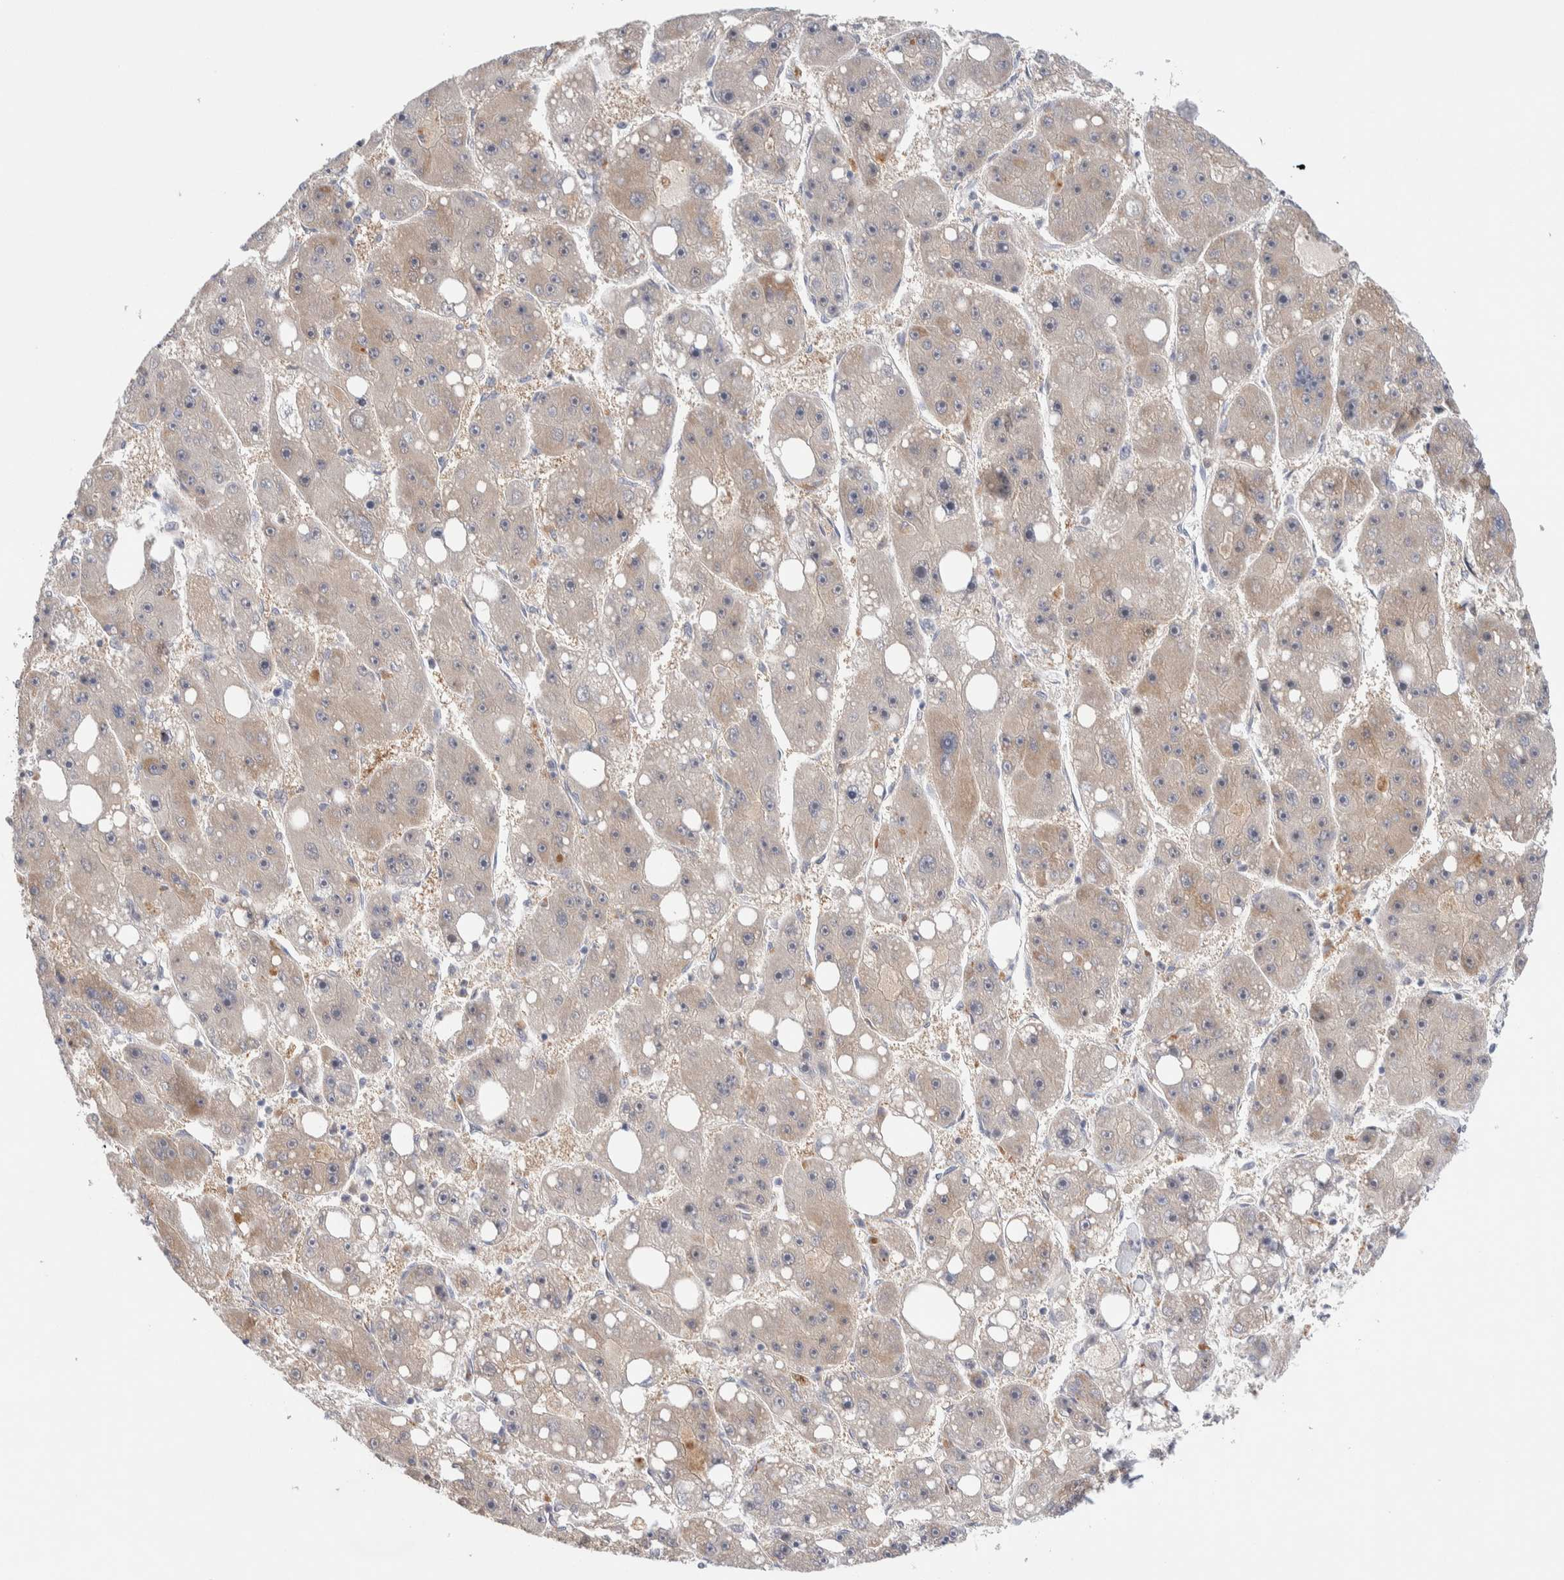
{"staining": {"intensity": "weak", "quantity": ">75%", "location": "cytoplasmic/membranous"}, "tissue": "liver cancer", "cell_type": "Tumor cells", "image_type": "cancer", "snomed": [{"axis": "morphology", "description": "Carcinoma, Hepatocellular, NOS"}, {"axis": "topography", "description": "Liver"}], "caption": "This micrograph demonstrates immunohistochemistry (IHC) staining of hepatocellular carcinoma (liver), with low weak cytoplasmic/membranous staining in approximately >75% of tumor cells.", "gene": "DNAJB6", "patient": {"sex": "female", "age": 61}}